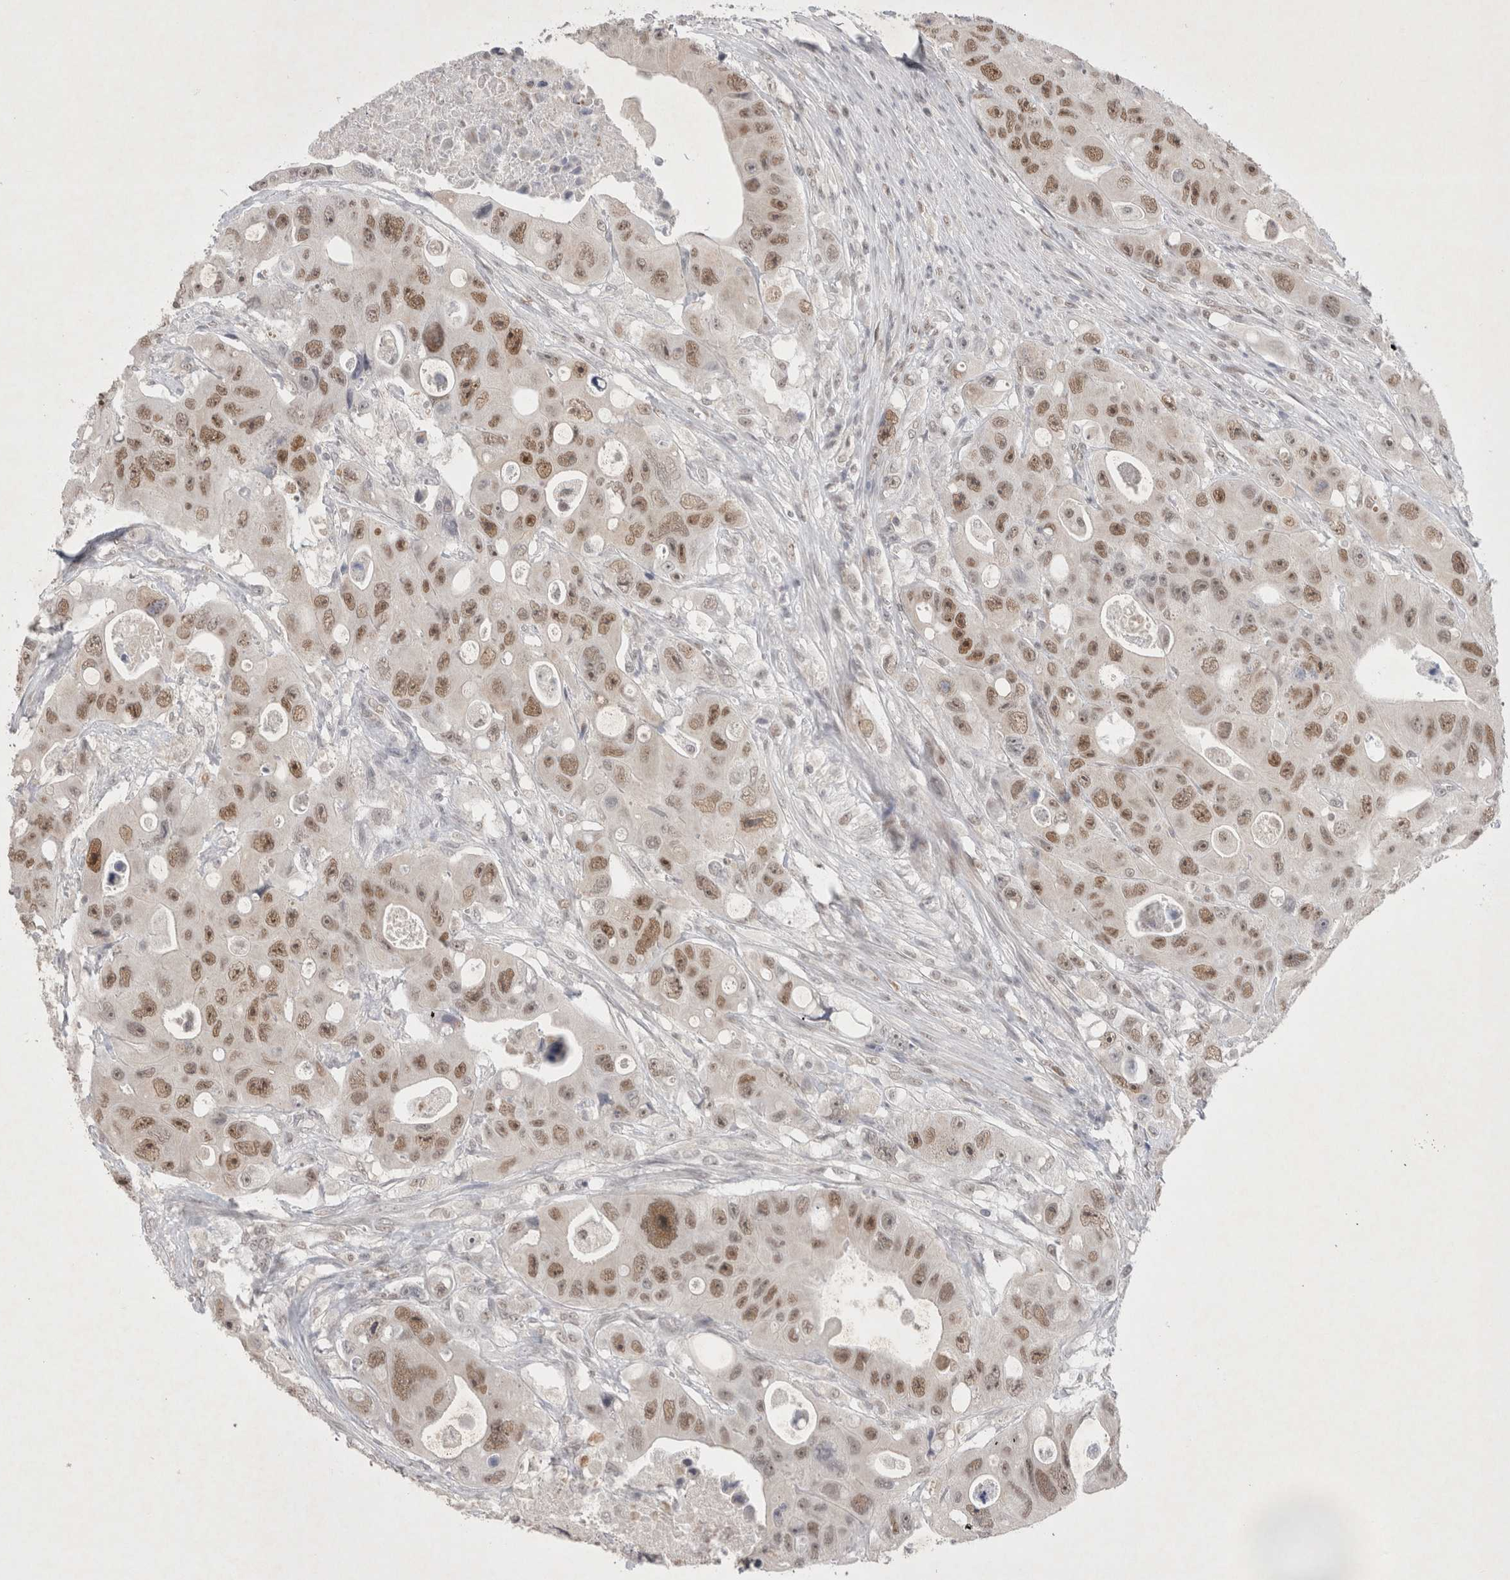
{"staining": {"intensity": "moderate", "quantity": ">75%", "location": "nuclear"}, "tissue": "colorectal cancer", "cell_type": "Tumor cells", "image_type": "cancer", "snomed": [{"axis": "morphology", "description": "Adenocarcinoma, NOS"}, {"axis": "topography", "description": "Colon"}], "caption": "Colorectal cancer stained with a protein marker displays moderate staining in tumor cells.", "gene": "RECQL4", "patient": {"sex": "female", "age": 46}}